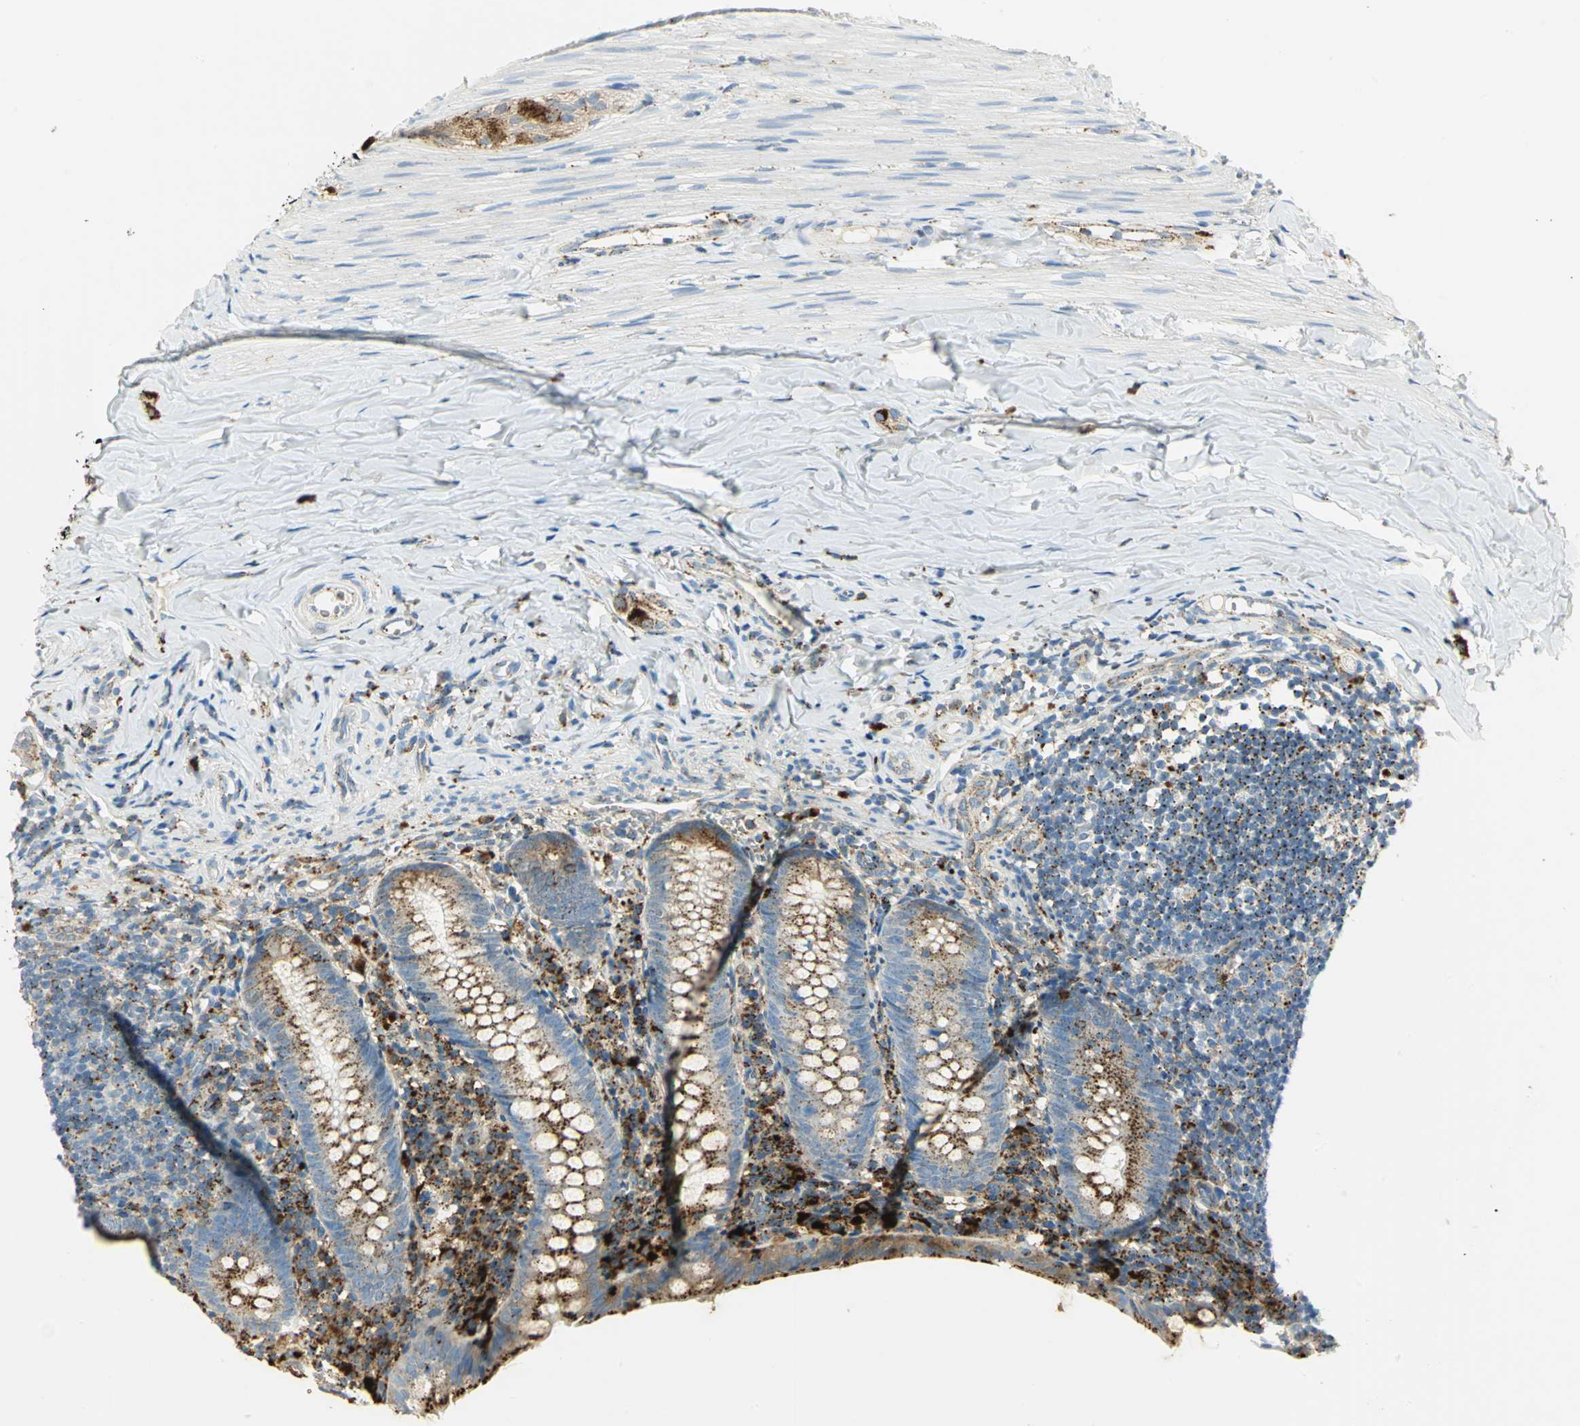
{"staining": {"intensity": "strong", "quantity": ">75%", "location": "cytoplasmic/membranous"}, "tissue": "appendix", "cell_type": "Glandular cells", "image_type": "normal", "snomed": [{"axis": "morphology", "description": "Normal tissue, NOS"}, {"axis": "topography", "description": "Appendix"}], "caption": "The histopathology image reveals a brown stain indicating the presence of a protein in the cytoplasmic/membranous of glandular cells in appendix. The protein is shown in brown color, while the nuclei are stained blue.", "gene": "ARSA", "patient": {"sex": "female", "age": 10}}